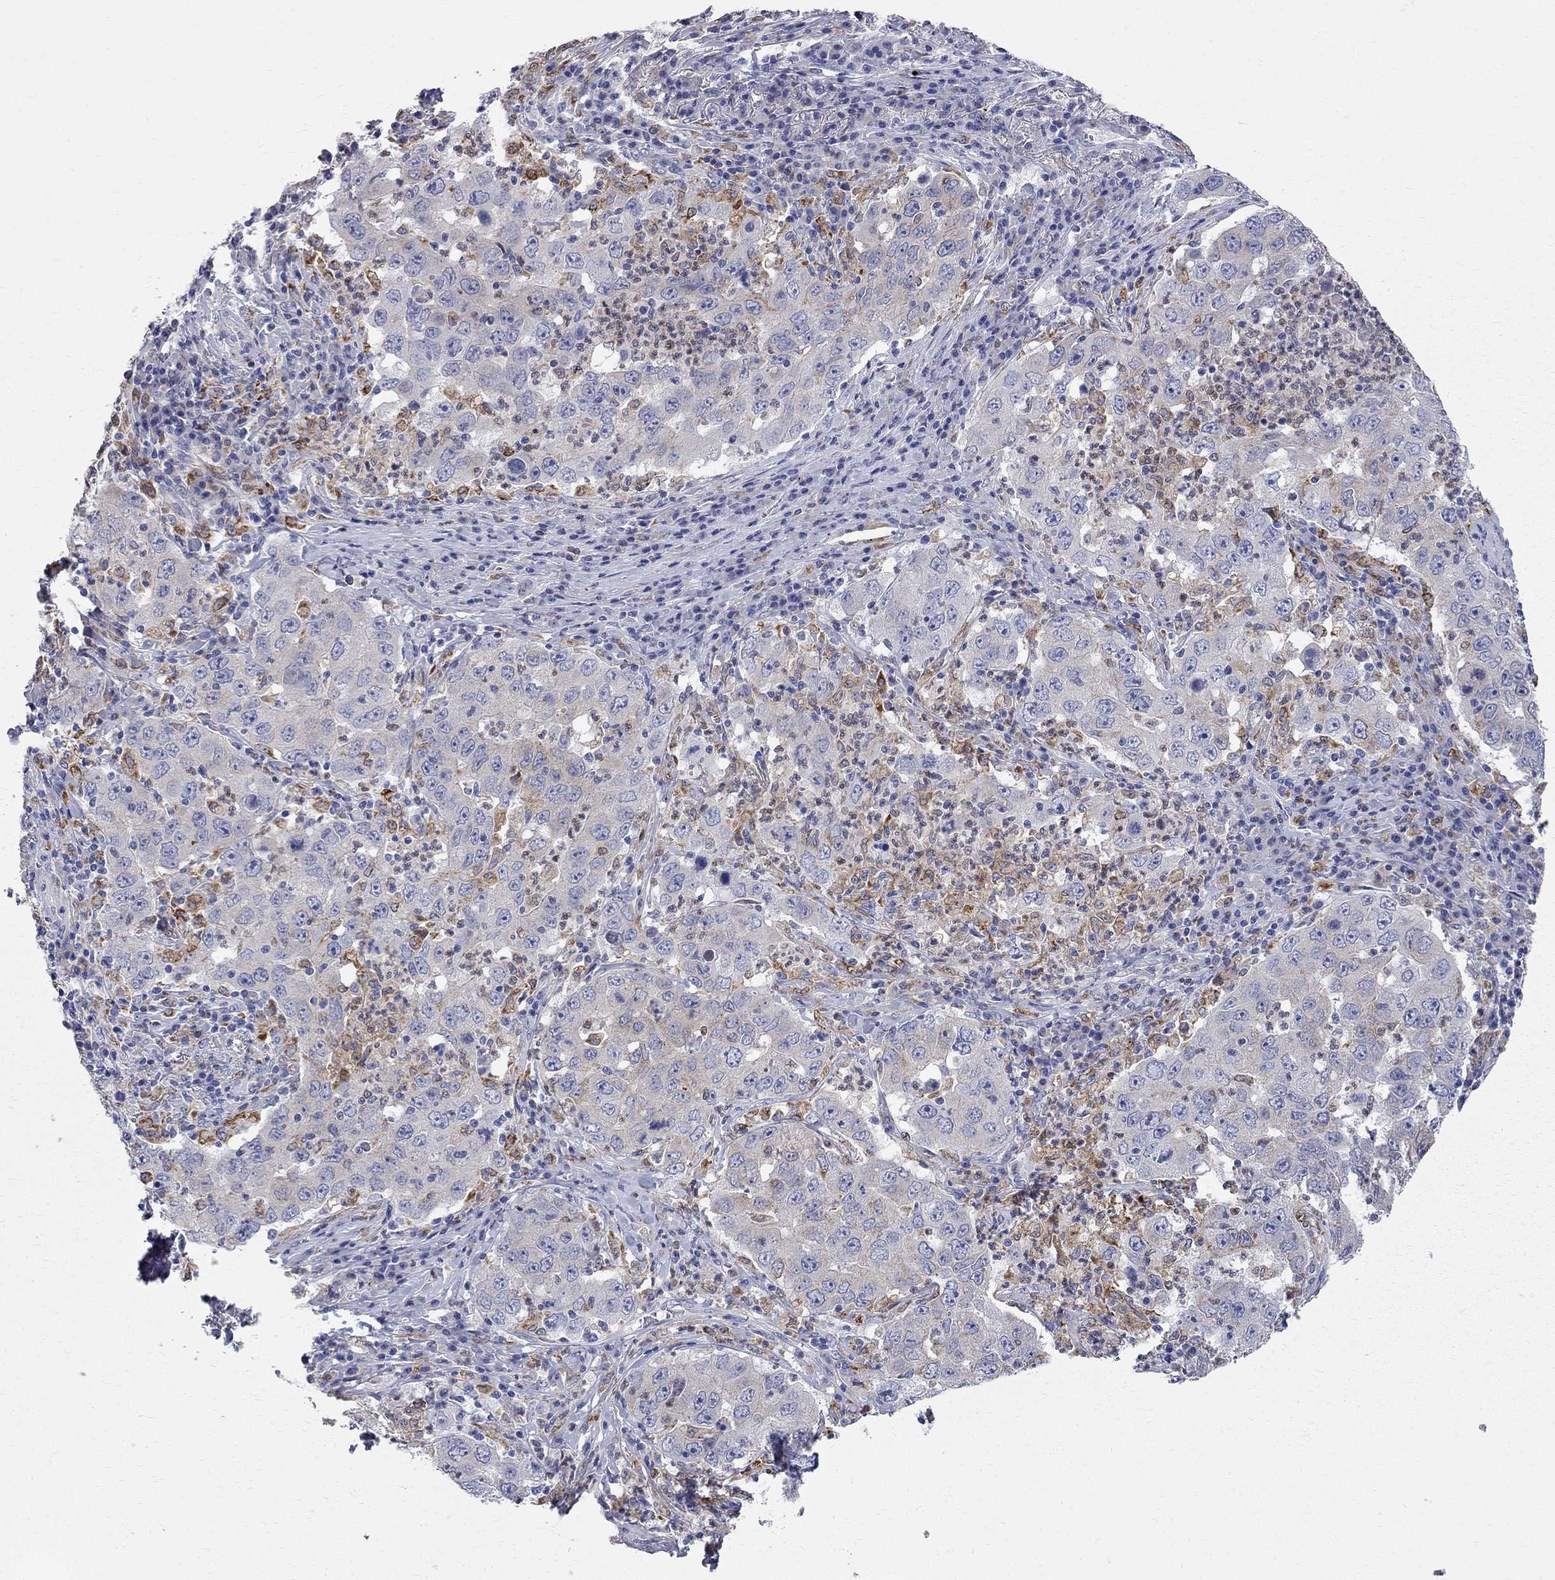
{"staining": {"intensity": "negative", "quantity": "none", "location": "none"}, "tissue": "lung cancer", "cell_type": "Tumor cells", "image_type": "cancer", "snomed": [{"axis": "morphology", "description": "Adenocarcinoma, NOS"}, {"axis": "topography", "description": "Lung"}], "caption": "This is a image of immunohistochemistry staining of lung adenocarcinoma, which shows no positivity in tumor cells.", "gene": "ACSL1", "patient": {"sex": "male", "age": 73}}